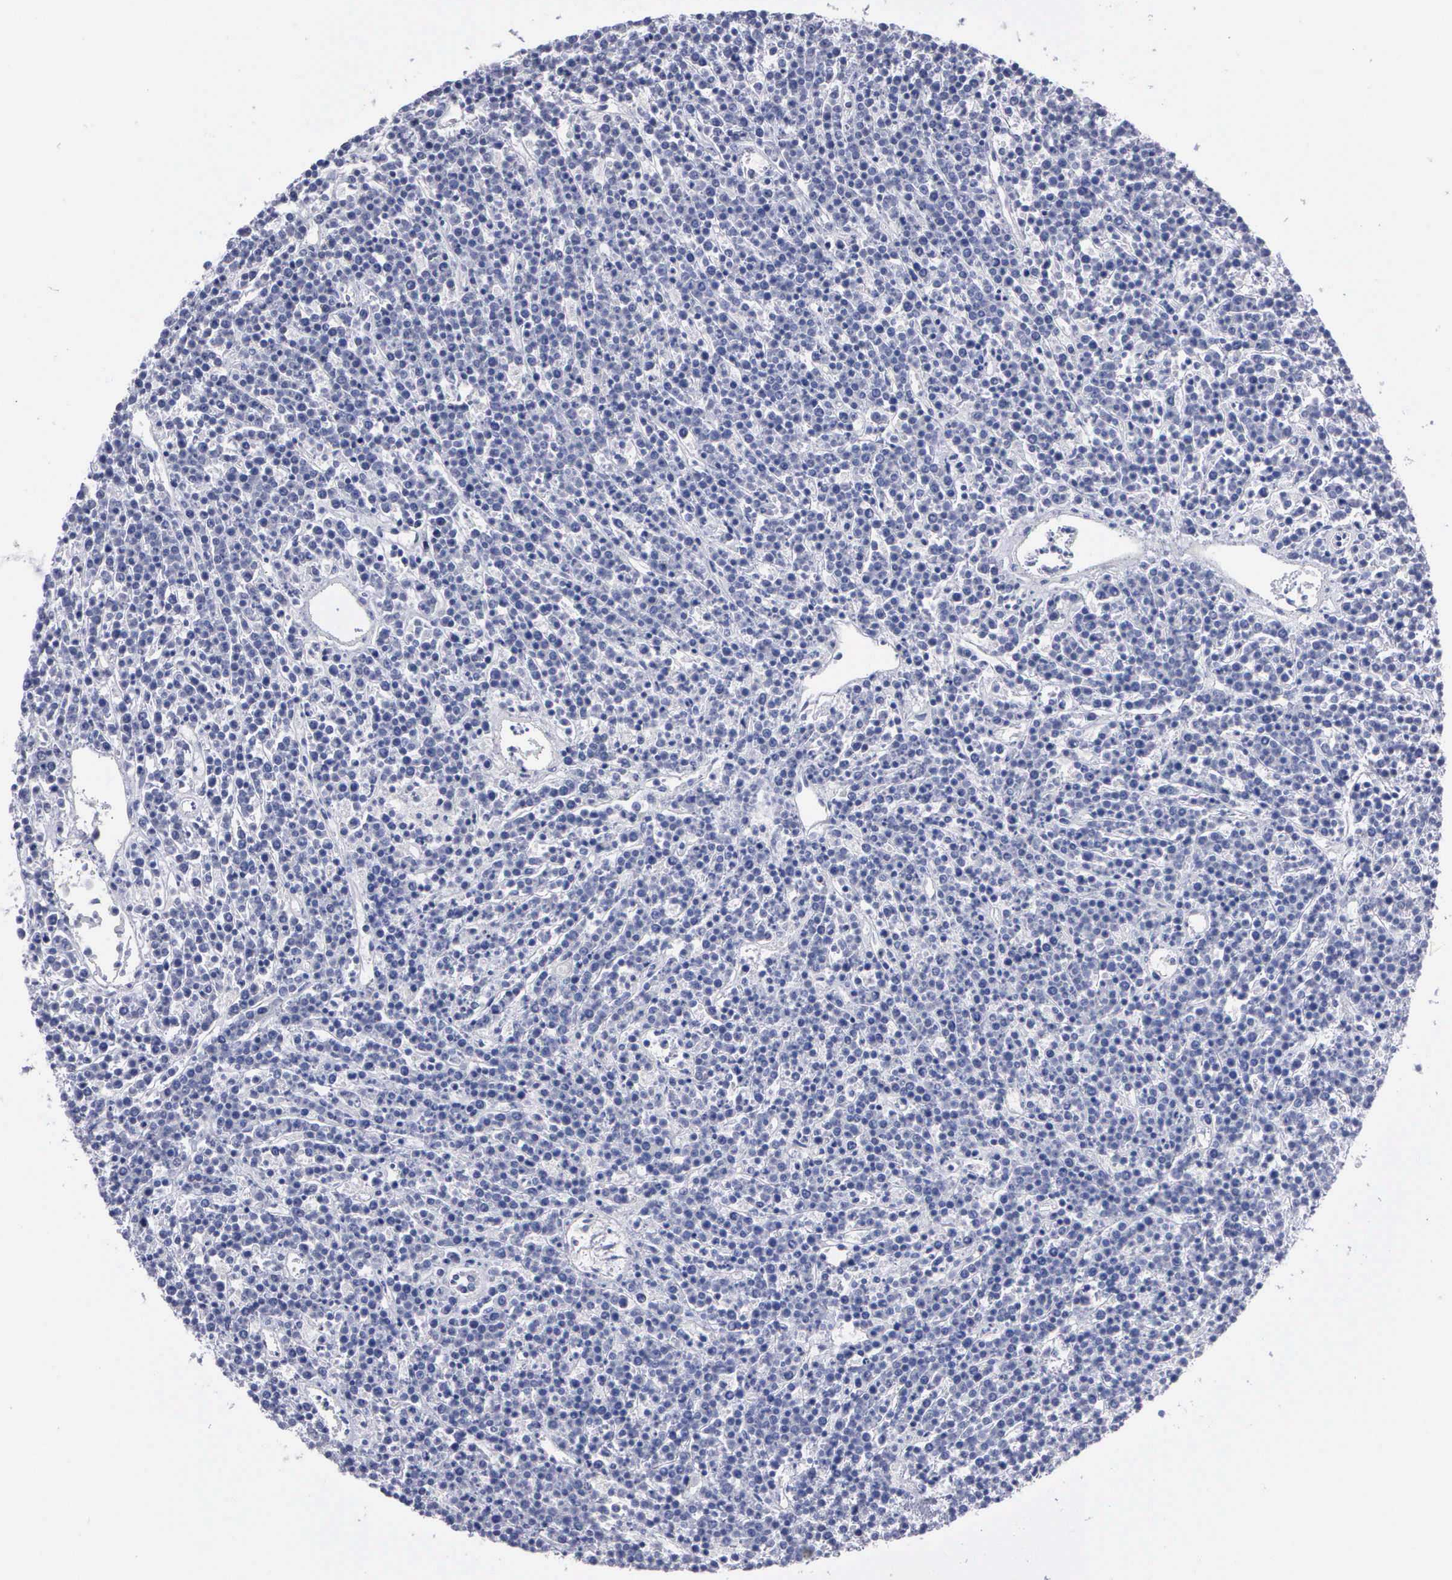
{"staining": {"intensity": "negative", "quantity": "none", "location": "none"}, "tissue": "lymphoma", "cell_type": "Tumor cells", "image_type": "cancer", "snomed": [{"axis": "morphology", "description": "Malignant lymphoma, non-Hodgkin's type, High grade"}, {"axis": "topography", "description": "Ovary"}], "caption": "The histopathology image demonstrates no significant expression in tumor cells of lymphoma.", "gene": "APOOL", "patient": {"sex": "female", "age": 56}}